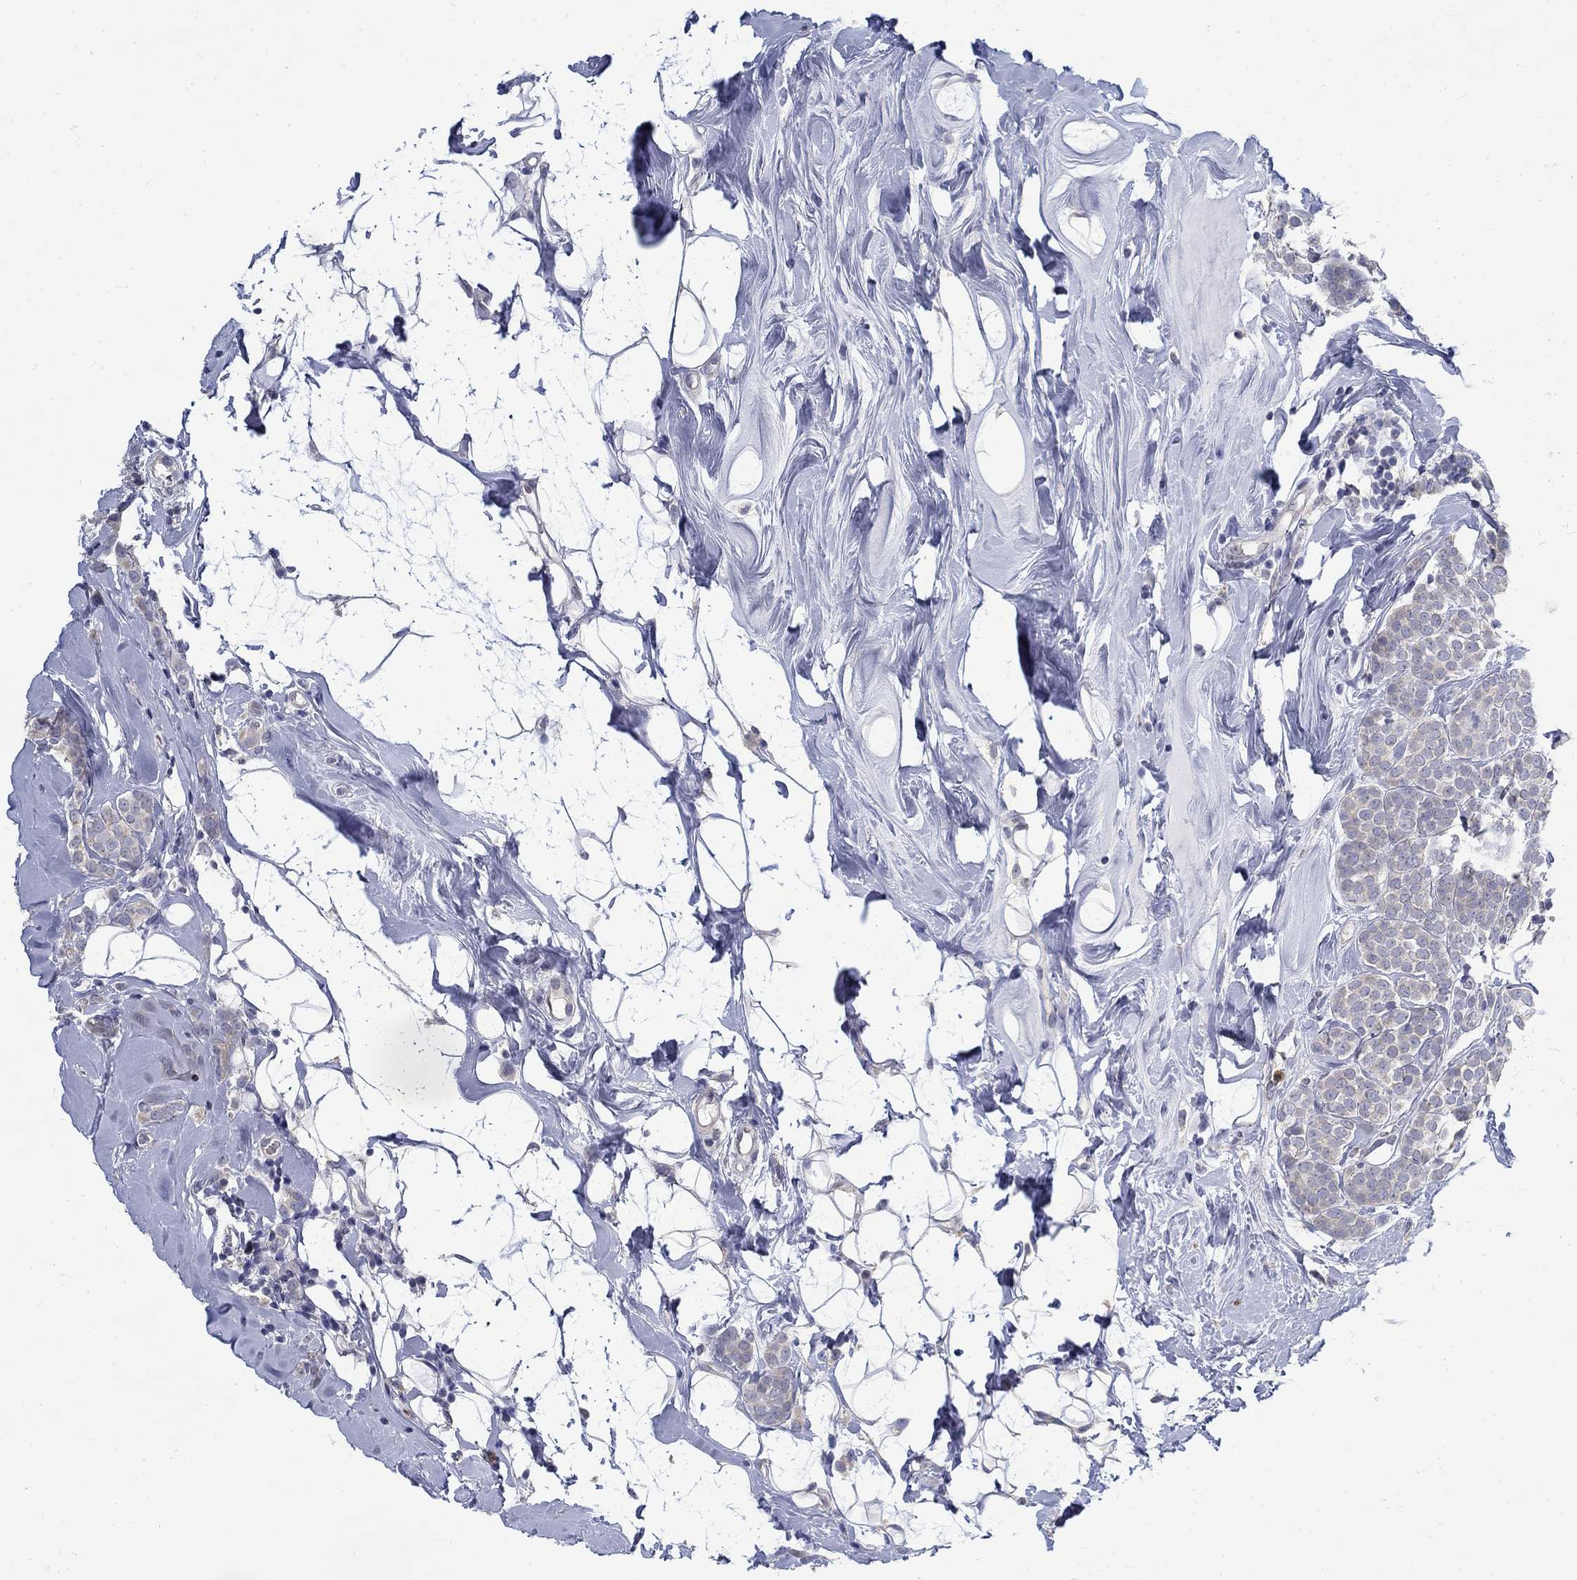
{"staining": {"intensity": "negative", "quantity": "none", "location": "none"}, "tissue": "breast cancer", "cell_type": "Tumor cells", "image_type": "cancer", "snomed": [{"axis": "morphology", "description": "Lobular carcinoma"}, {"axis": "topography", "description": "Breast"}], "caption": "Micrograph shows no significant protein positivity in tumor cells of breast cancer (lobular carcinoma).", "gene": "ABCA4", "patient": {"sex": "female", "age": 49}}